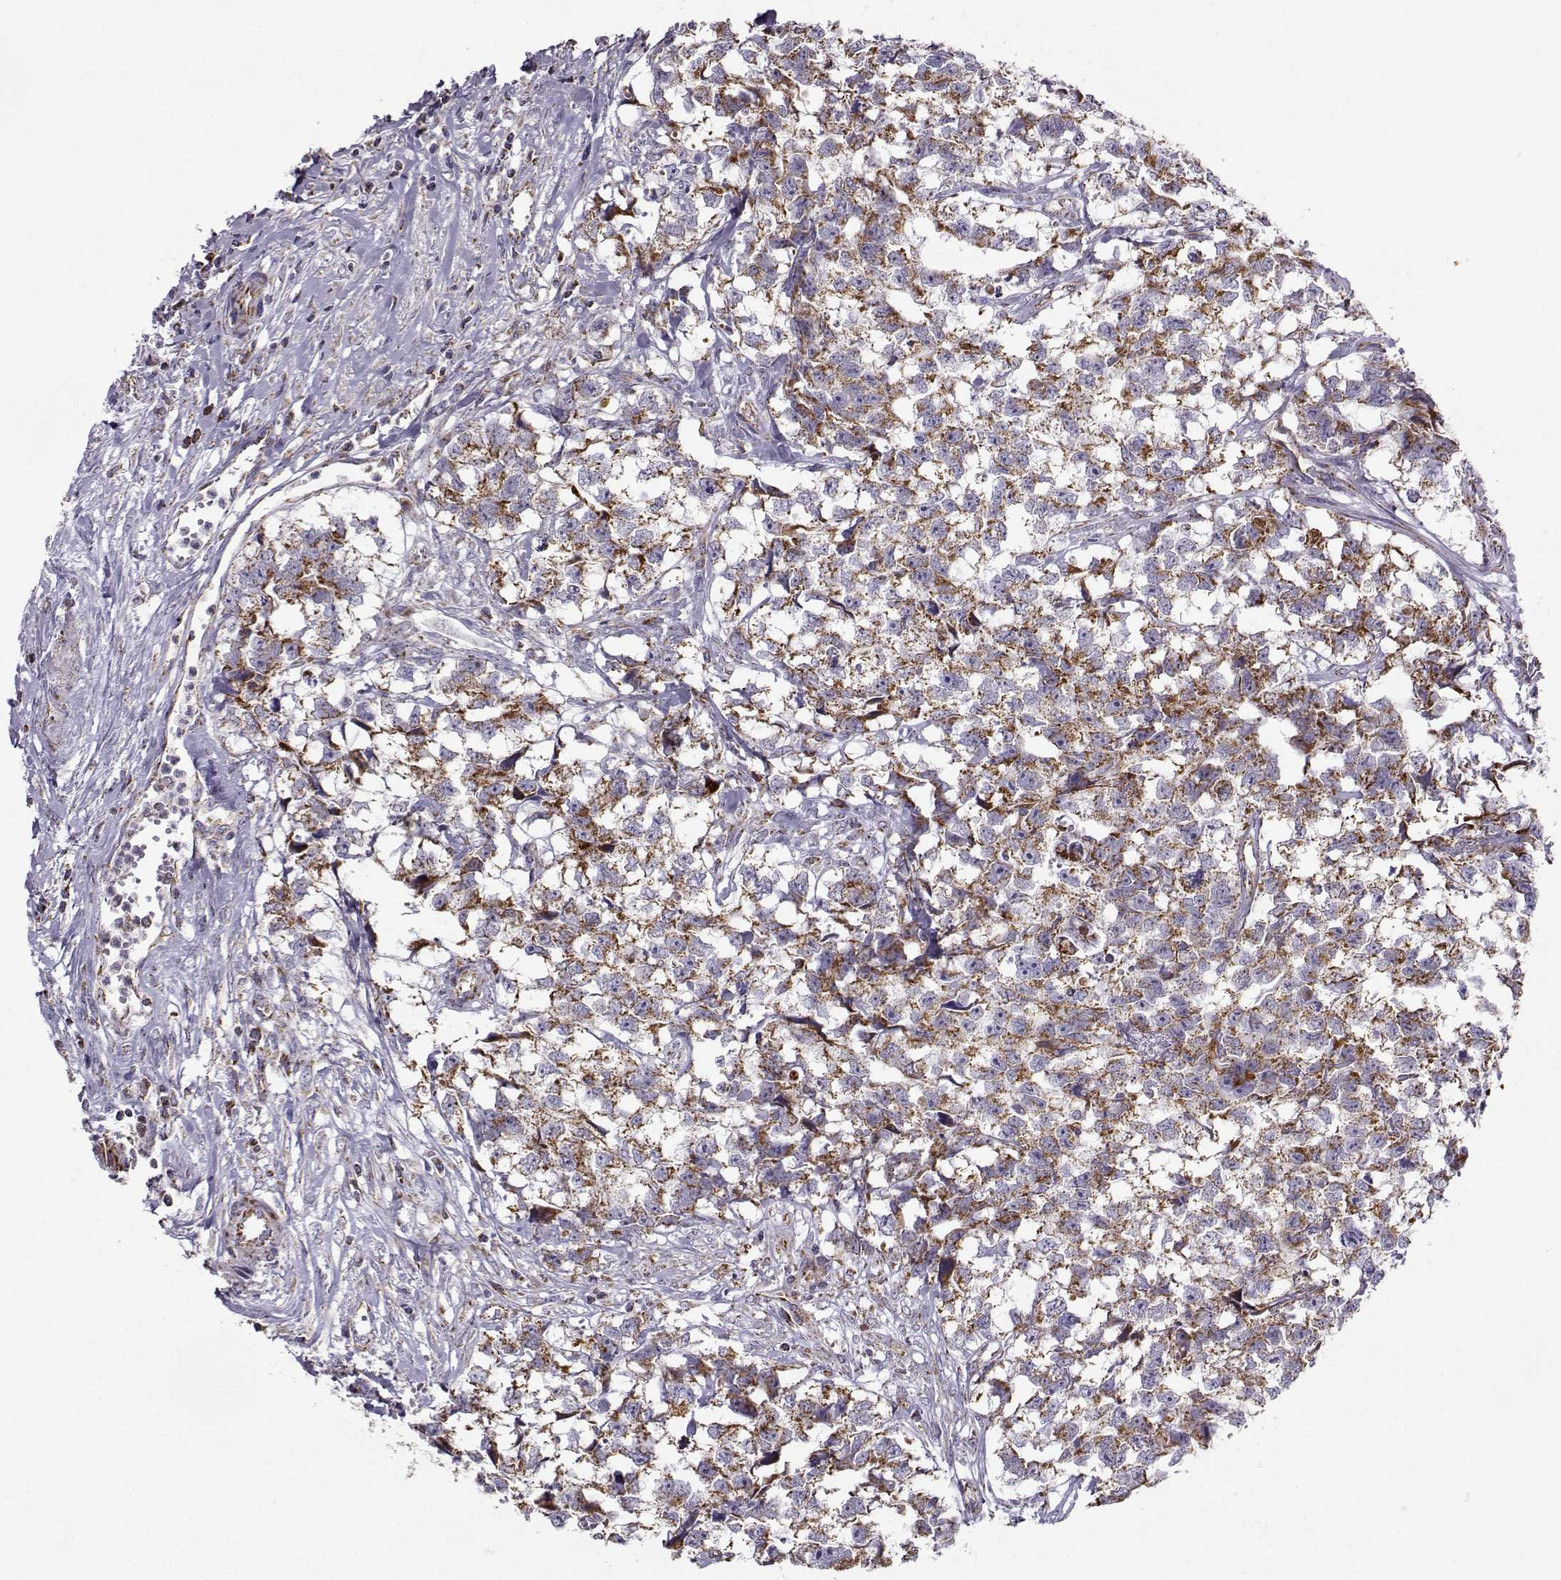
{"staining": {"intensity": "moderate", "quantity": ">75%", "location": "cytoplasmic/membranous"}, "tissue": "testis cancer", "cell_type": "Tumor cells", "image_type": "cancer", "snomed": [{"axis": "morphology", "description": "Carcinoma, Embryonal, NOS"}, {"axis": "morphology", "description": "Teratoma, malignant, NOS"}, {"axis": "topography", "description": "Testis"}], "caption": "An IHC image of tumor tissue is shown. Protein staining in brown labels moderate cytoplasmic/membranous positivity in embryonal carcinoma (testis) within tumor cells.", "gene": "NECAB3", "patient": {"sex": "male", "age": 44}}